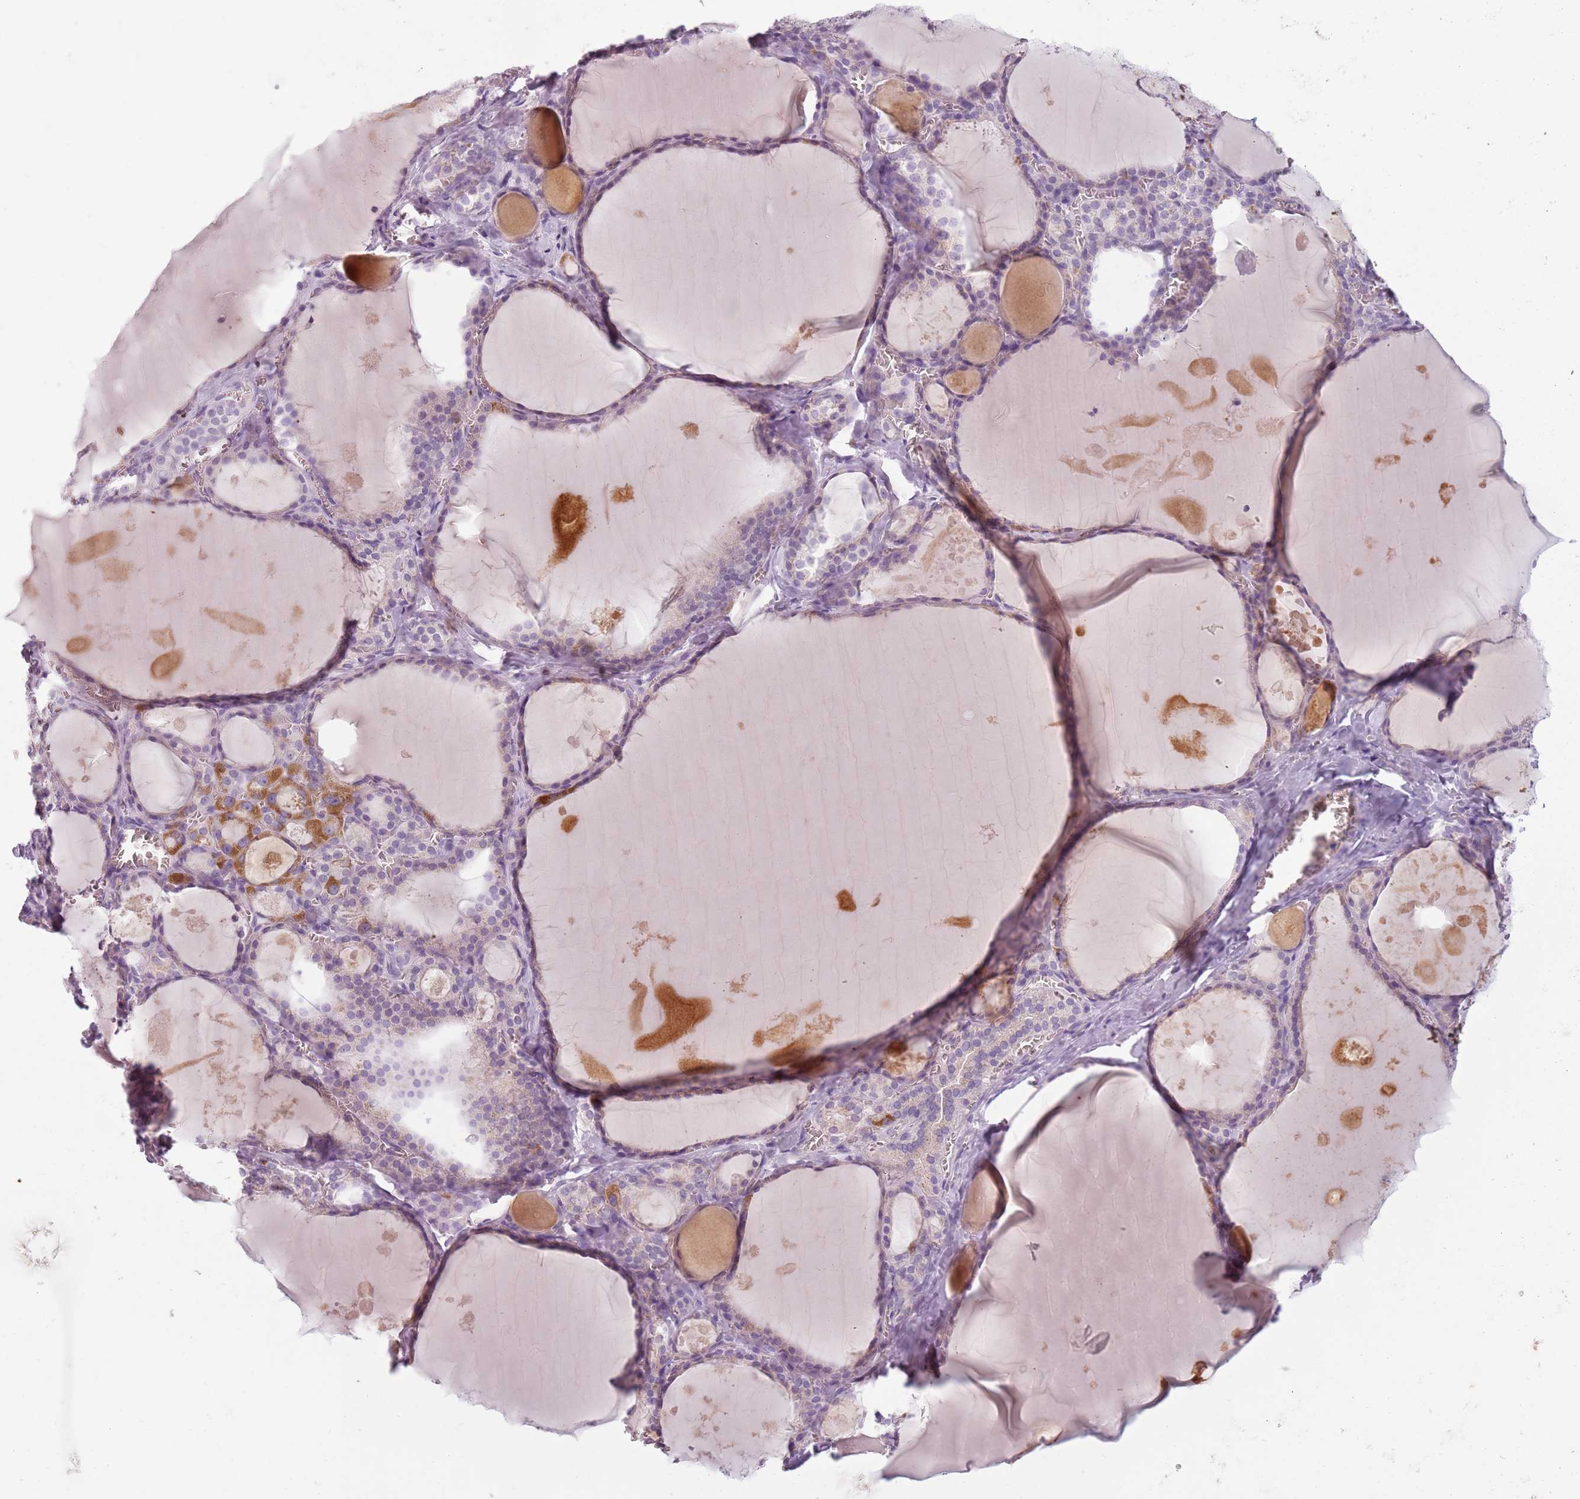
{"staining": {"intensity": "moderate", "quantity": "<25%", "location": "cytoplasmic/membranous"}, "tissue": "thyroid gland", "cell_type": "Glandular cells", "image_type": "normal", "snomed": [{"axis": "morphology", "description": "Normal tissue, NOS"}, {"axis": "topography", "description": "Thyroid gland"}], "caption": "Immunohistochemical staining of unremarkable human thyroid gland reveals low levels of moderate cytoplasmic/membranous staining in about <25% of glandular cells.", "gene": "MEGF8", "patient": {"sex": "male", "age": 56}}